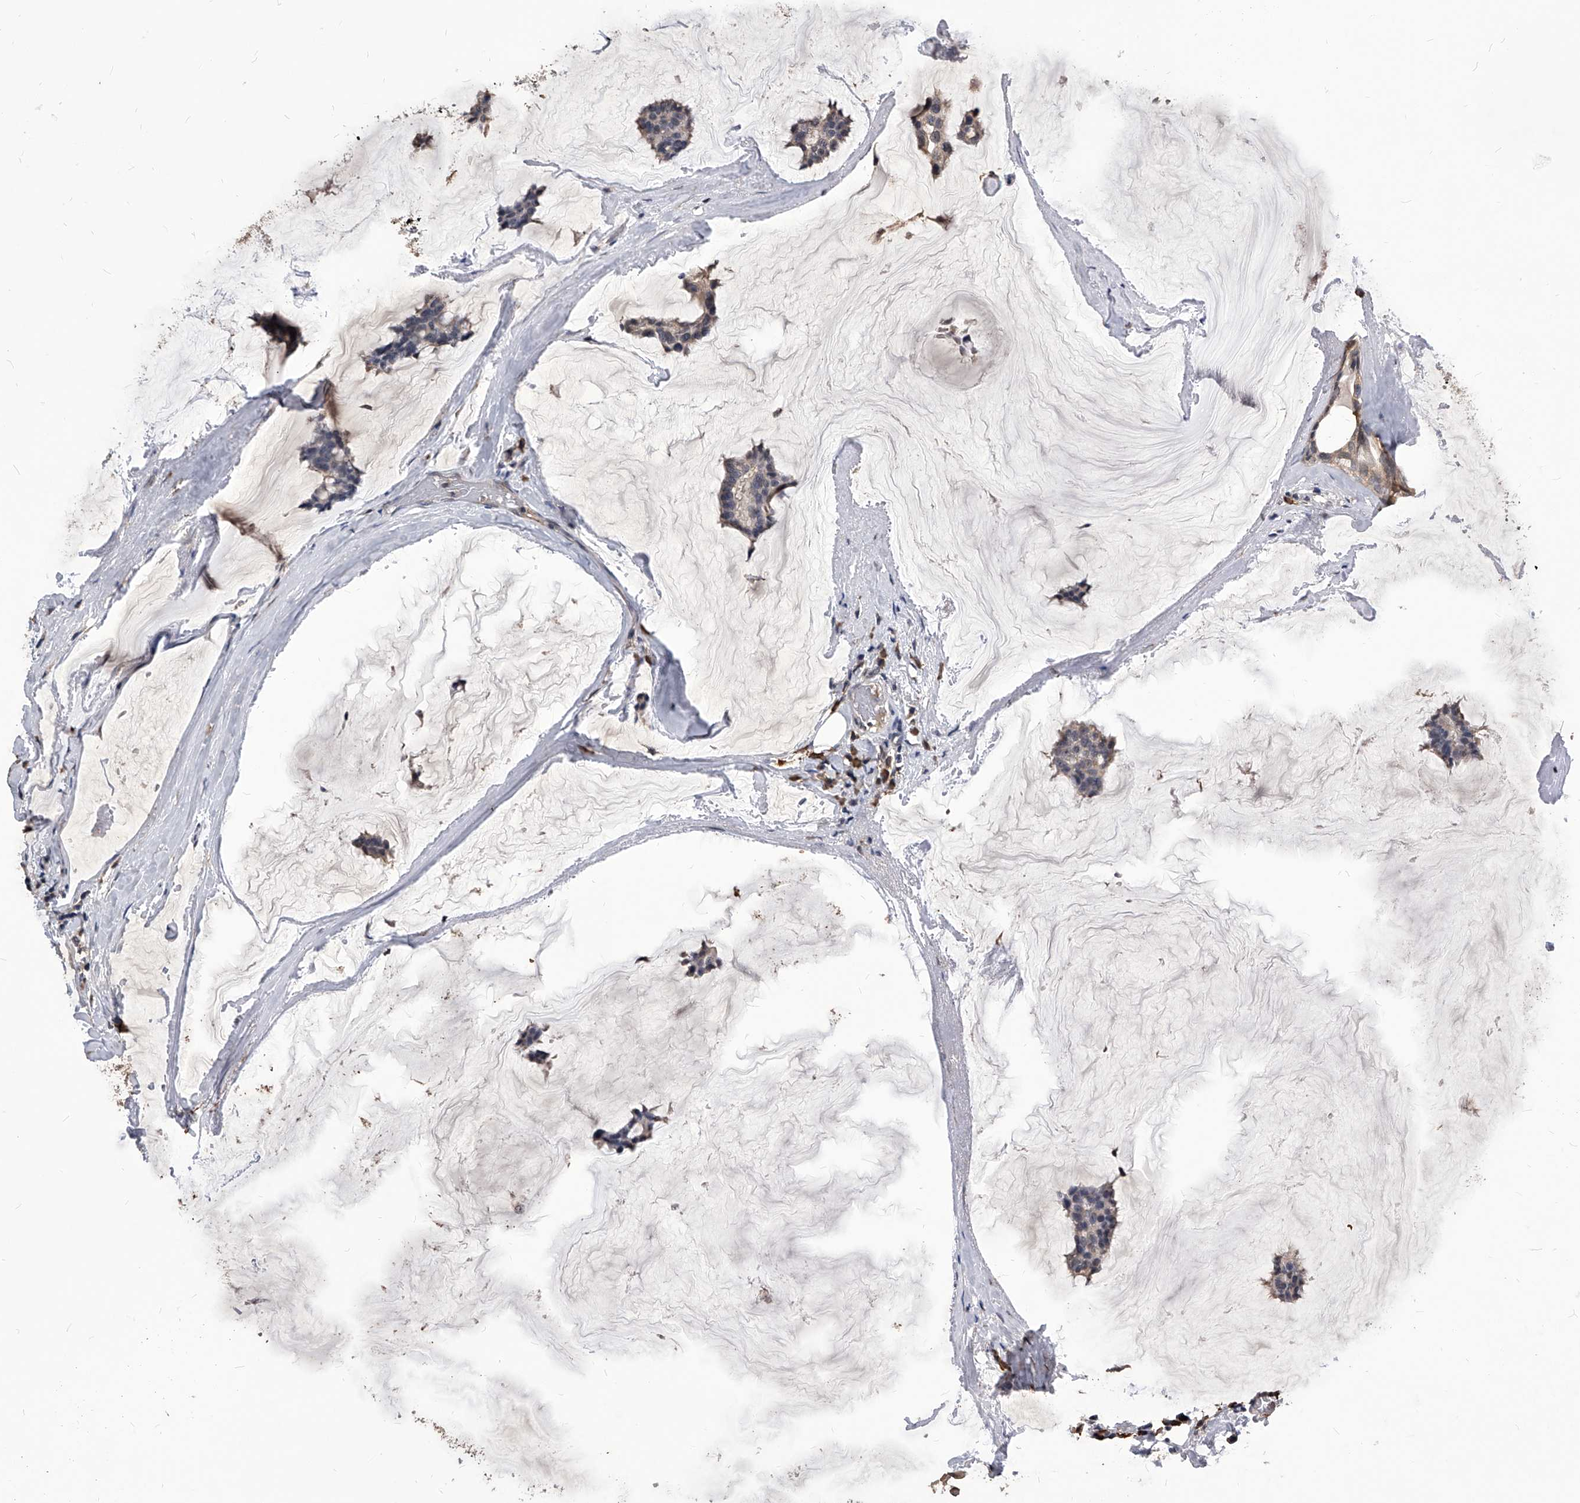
{"staining": {"intensity": "negative", "quantity": "none", "location": "none"}, "tissue": "breast cancer", "cell_type": "Tumor cells", "image_type": "cancer", "snomed": [{"axis": "morphology", "description": "Duct carcinoma"}, {"axis": "topography", "description": "Breast"}], "caption": "Immunohistochemical staining of breast cancer (infiltrating ductal carcinoma) exhibits no significant positivity in tumor cells. (DAB (3,3'-diaminobenzidine) immunohistochemistry (IHC) visualized using brightfield microscopy, high magnification).", "gene": "ID1", "patient": {"sex": "female", "age": 93}}